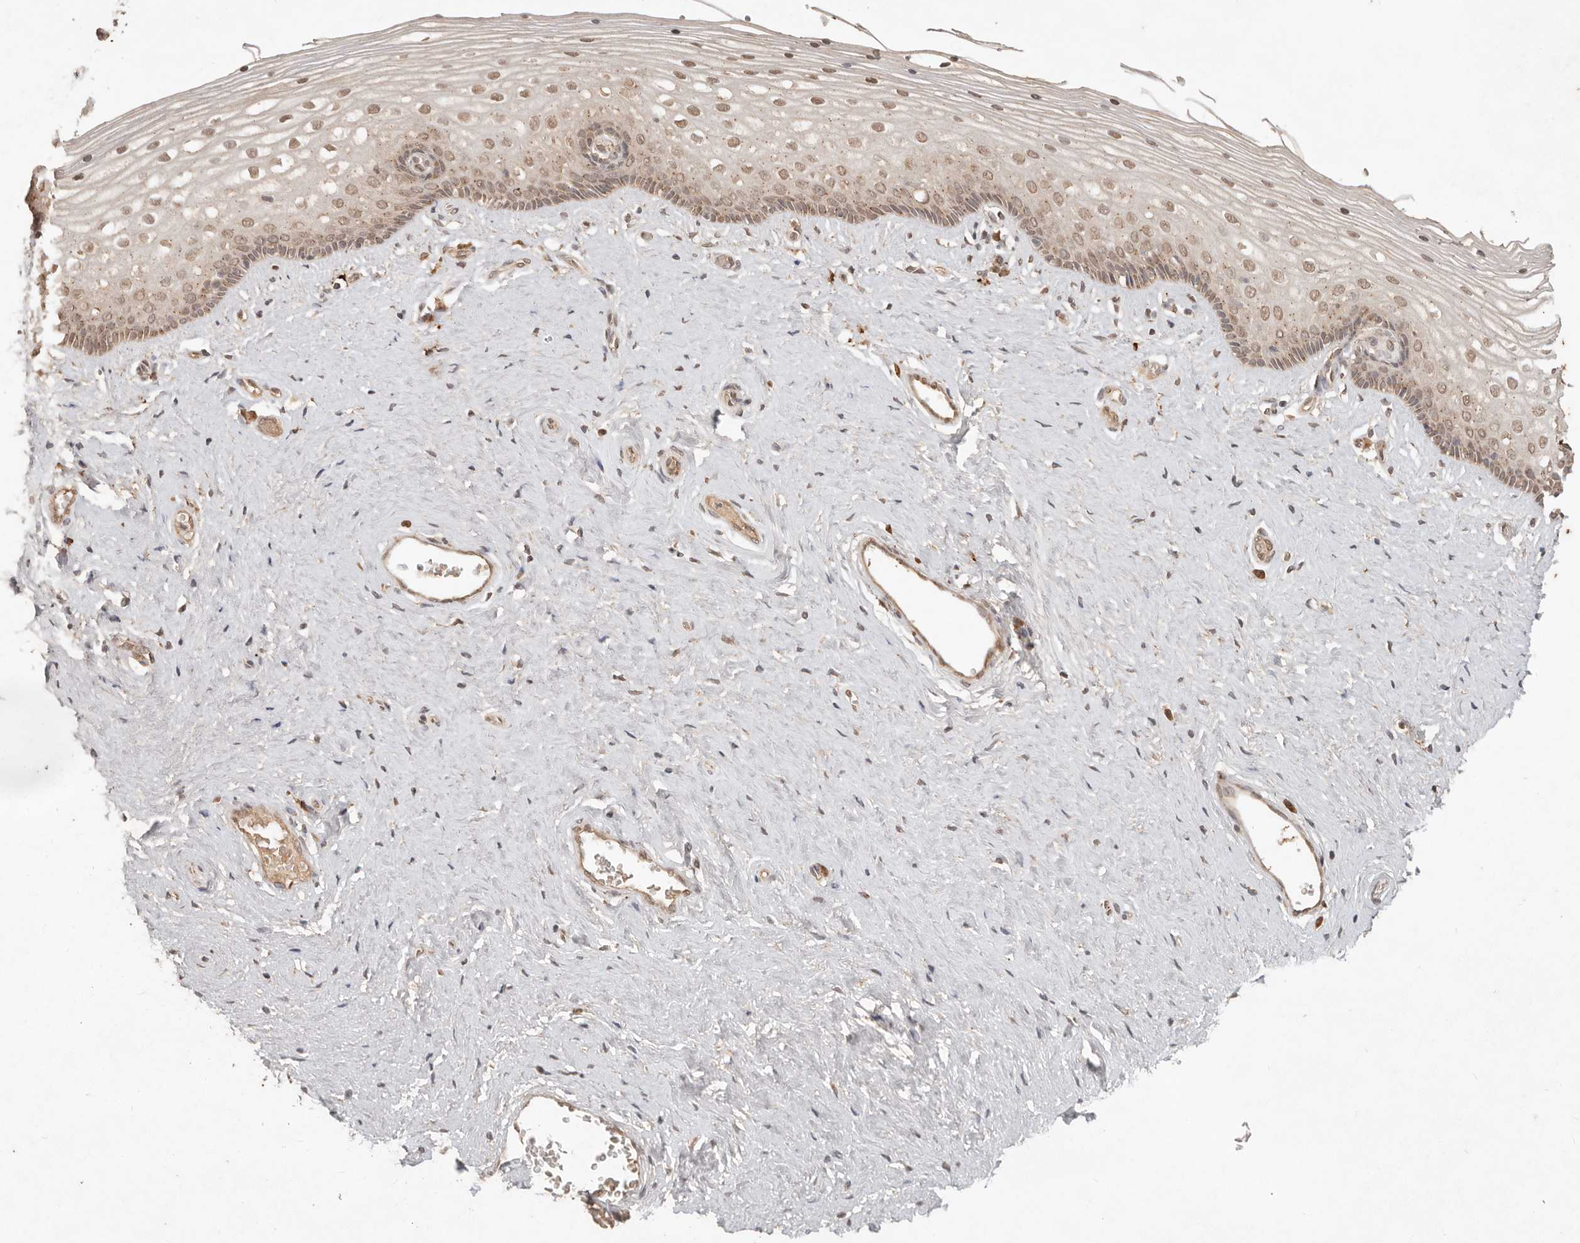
{"staining": {"intensity": "moderate", "quantity": ">75%", "location": "nuclear"}, "tissue": "vagina", "cell_type": "Squamous epithelial cells", "image_type": "normal", "snomed": [{"axis": "morphology", "description": "Normal tissue, NOS"}, {"axis": "topography", "description": "Vagina"}], "caption": "Immunohistochemistry (DAB) staining of unremarkable human vagina shows moderate nuclear protein expression in about >75% of squamous epithelial cells.", "gene": "LMO4", "patient": {"sex": "female", "age": 46}}